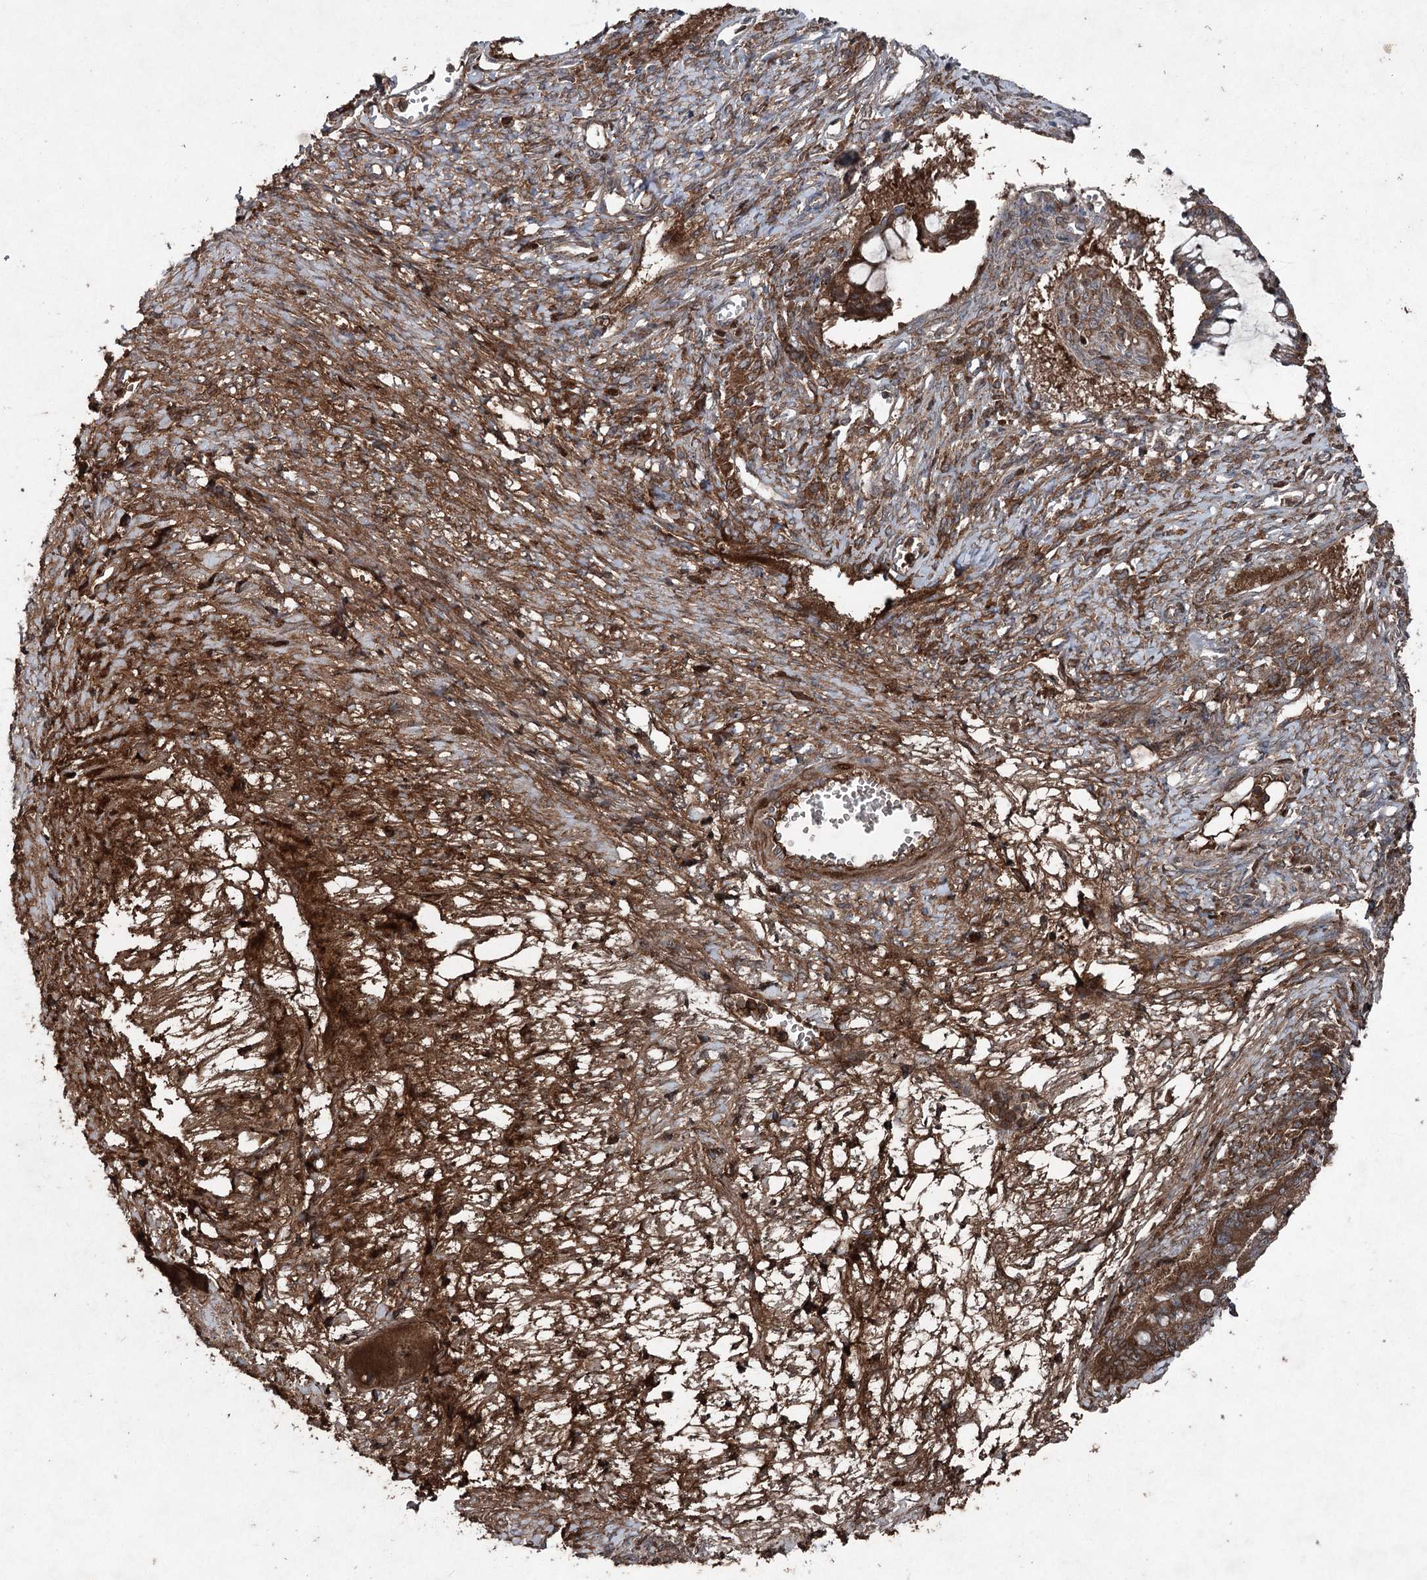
{"staining": {"intensity": "moderate", "quantity": ">75%", "location": "cytoplasmic/membranous"}, "tissue": "ovarian cancer", "cell_type": "Tumor cells", "image_type": "cancer", "snomed": [{"axis": "morphology", "description": "Cystadenocarcinoma, mucinous, NOS"}, {"axis": "topography", "description": "Ovary"}], "caption": "This image shows ovarian cancer stained with immunohistochemistry (IHC) to label a protein in brown. The cytoplasmic/membranous of tumor cells show moderate positivity for the protein. Nuclei are counter-stained blue.", "gene": "PGLYRP2", "patient": {"sex": "female", "age": 73}}